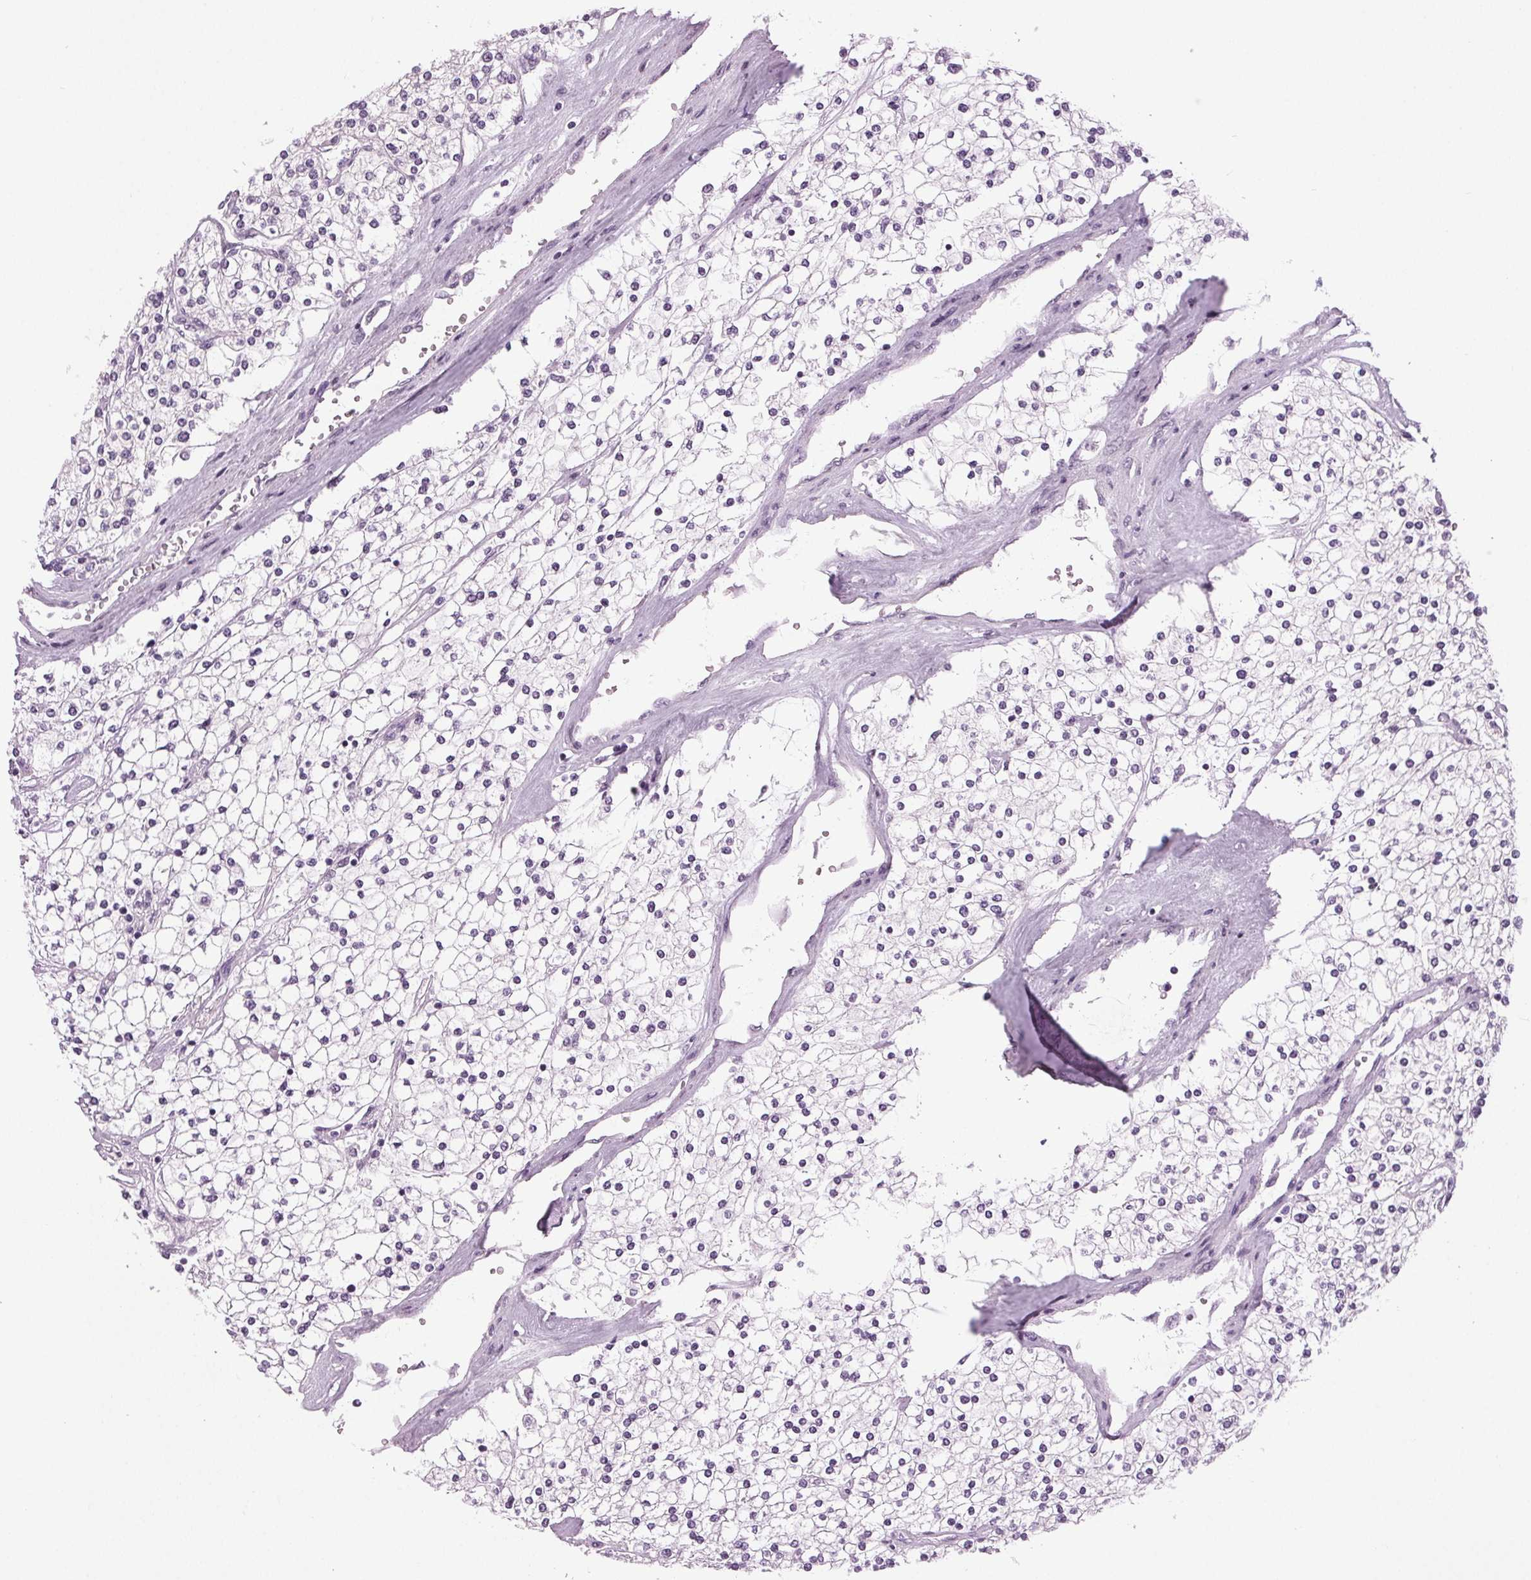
{"staining": {"intensity": "negative", "quantity": "none", "location": "none"}, "tissue": "renal cancer", "cell_type": "Tumor cells", "image_type": "cancer", "snomed": [{"axis": "morphology", "description": "Adenocarcinoma, NOS"}, {"axis": "topography", "description": "Kidney"}], "caption": "Micrograph shows no significant protein expression in tumor cells of adenocarcinoma (renal). Brightfield microscopy of immunohistochemistry stained with DAB (3,3'-diaminobenzidine) (brown) and hematoxylin (blue), captured at high magnification.", "gene": "DNAH12", "patient": {"sex": "male", "age": 80}}